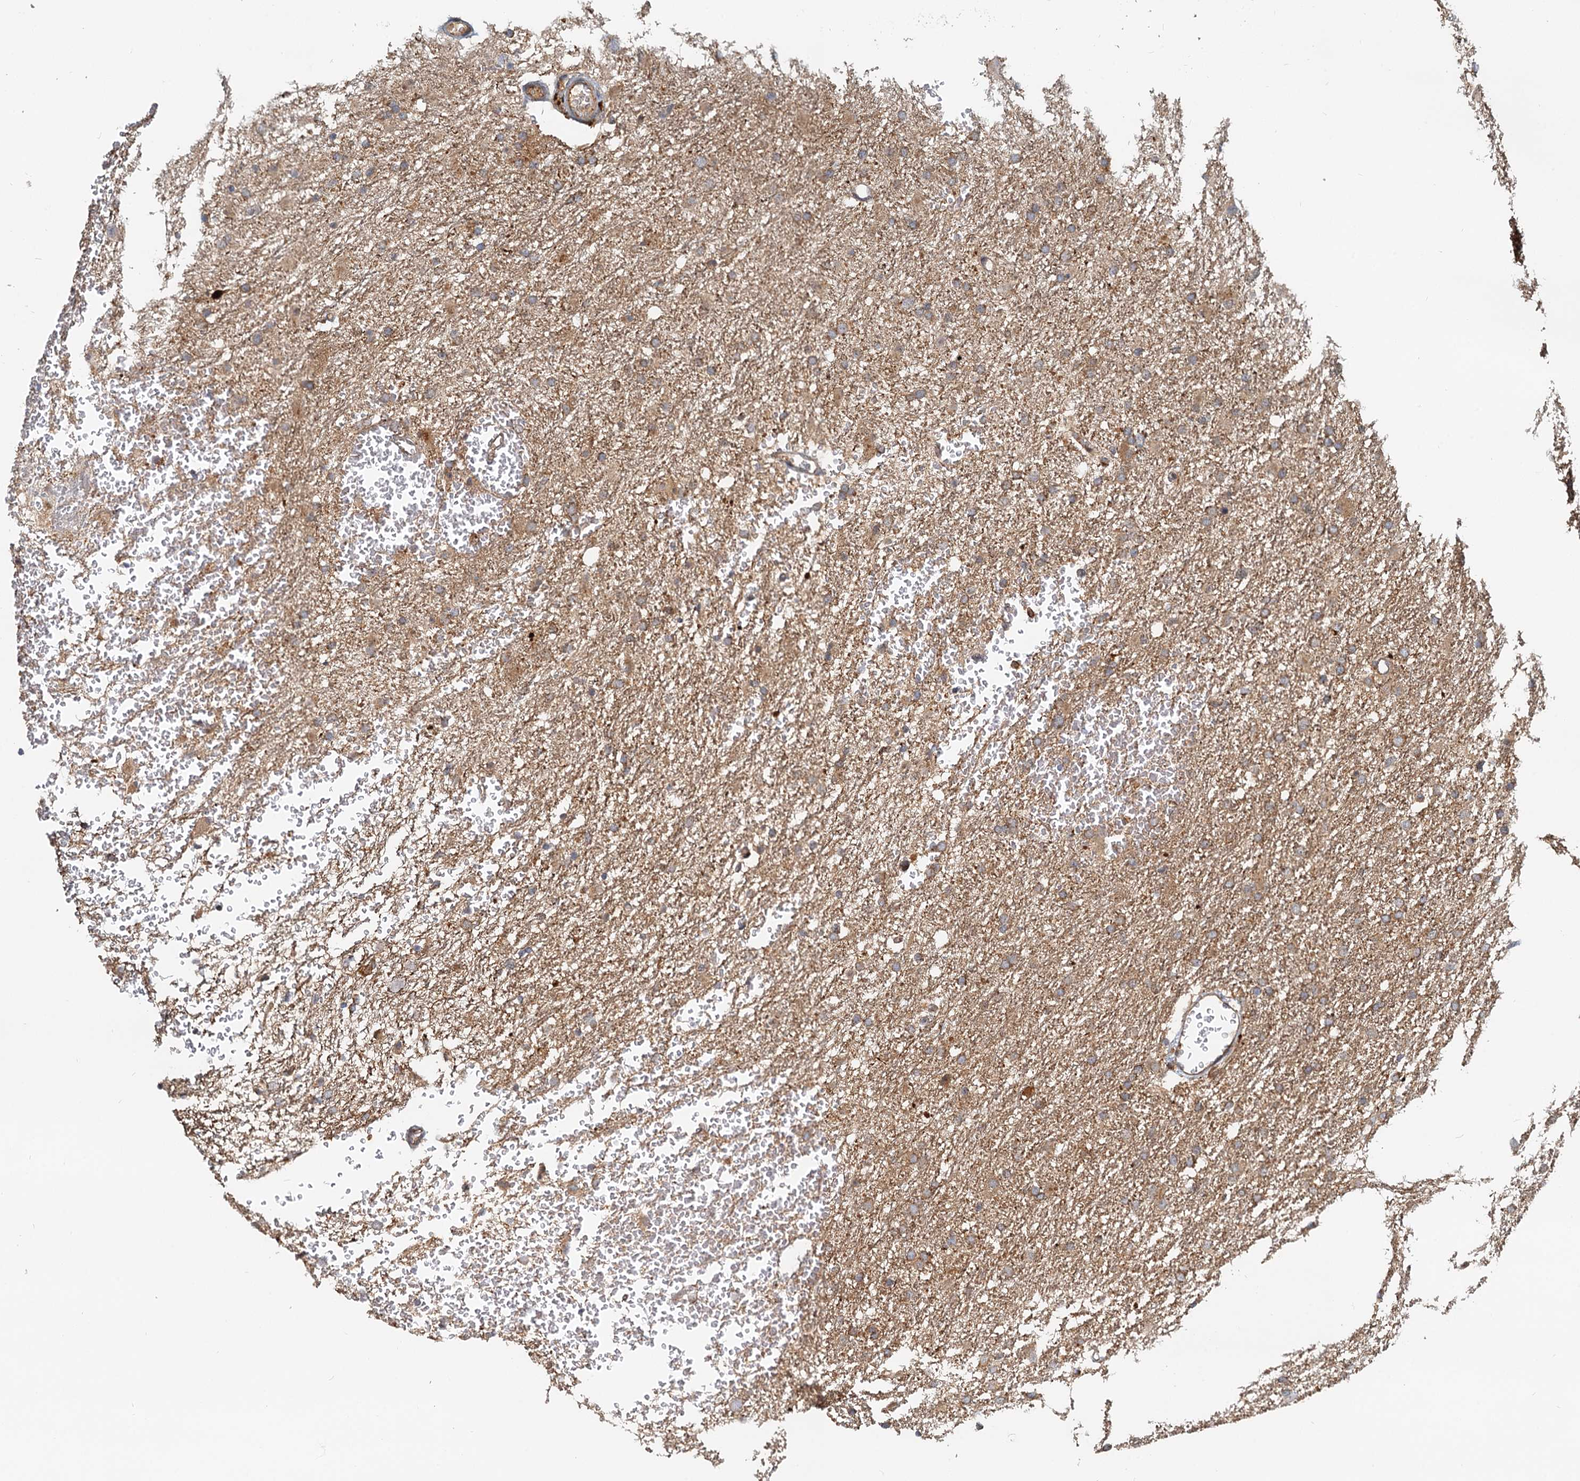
{"staining": {"intensity": "moderate", "quantity": ">75%", "location": "cytoplasmic/membranous"}, "tissue": "glioma", "cell_type": "Tumor cells", "image_type": "cancer", "snomed": [{"axis": "morphology", "description": "Glioma, malignant, High grade"}, {"axis": "topography", "description": "Cerebral cortex"}], "caption": "Glioma stained with IHC demonstrates moderate cytoplasmic/membranous expression in approximately >75% of tumor cells.", "gene": "TOLLIP", "patient": {"sex": "female", "age": 36}}